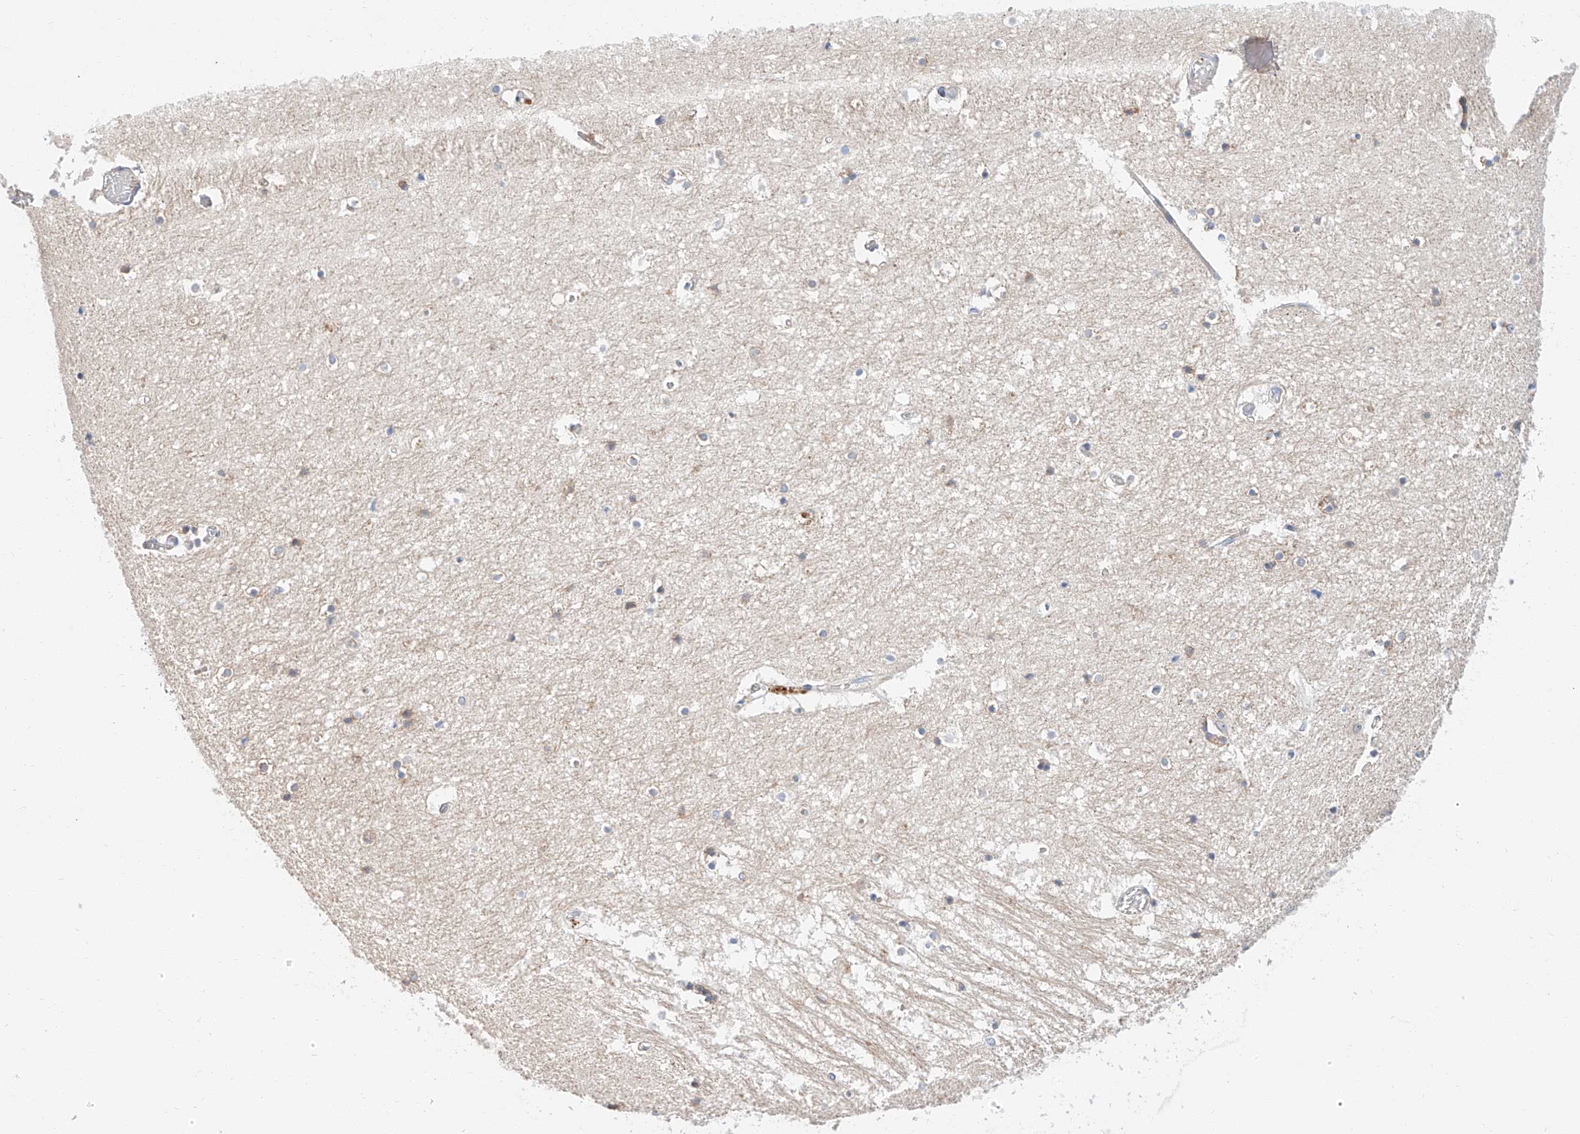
{"staining": {"intensity": "negative", "quantity": "none", "location": "none"}, "tissue": "hippocampus", "cell_type": "Glial cells", "image_type": "normal", "snomed": [{"axis": "morphology", "description": "Normal tissue, NOS"}, {"axis": "topography", "description": "Hippocampus"}], "caption": "IHC image of unremarkable hippocampus: human hippocampus stained with DAB (3,3'-diaminobenzidine) displays no significant protein staining in glial cells.", "gene": "GLMN", "patient": {"sex": "female", "age": 52}}